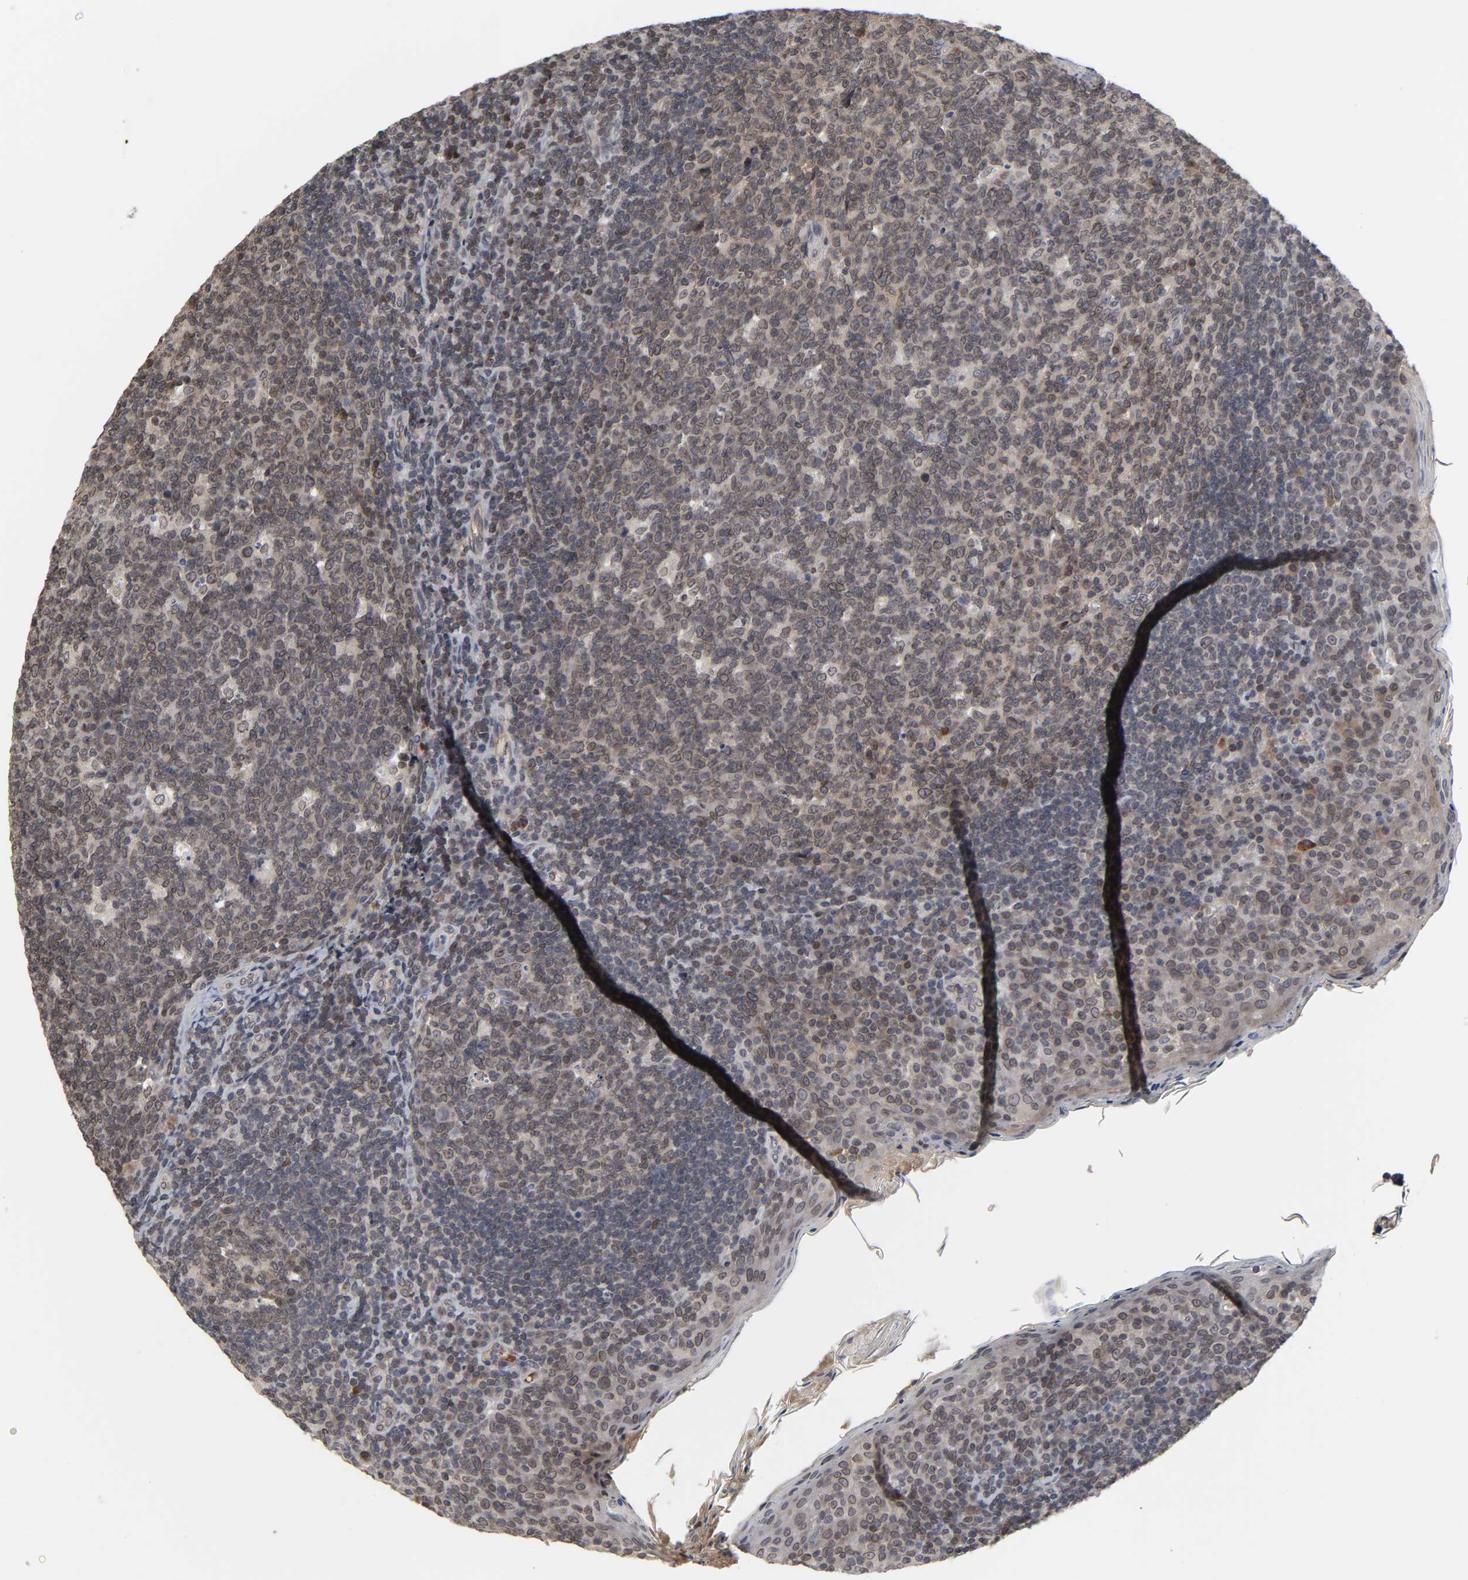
{"staining": {"intensity": "moderate", "quantity": "<25%", "location": "cytoplasmic/membranous,nuclear"}, "tissue": "tonsil", "cell_type": "Germinal center cells", "image_type": "normal", "snomed": [{"axis": "morphology", "description": "Normal tissue, NOS"}, {"axis": "topography", "description": "Tonsil"}], "caption": "Immunohistochemistry (DAB (3,3'-diaminobenzidine)) staining of benign tonsil shows moderate cytoplasmic/membranous,nuclear protein staining in approximately <25% of germinal center cells. (IHC, brightfield microscopy, high magnification).", "gene": "CPN2", "patient": {"sex": "male", "age": 17}}